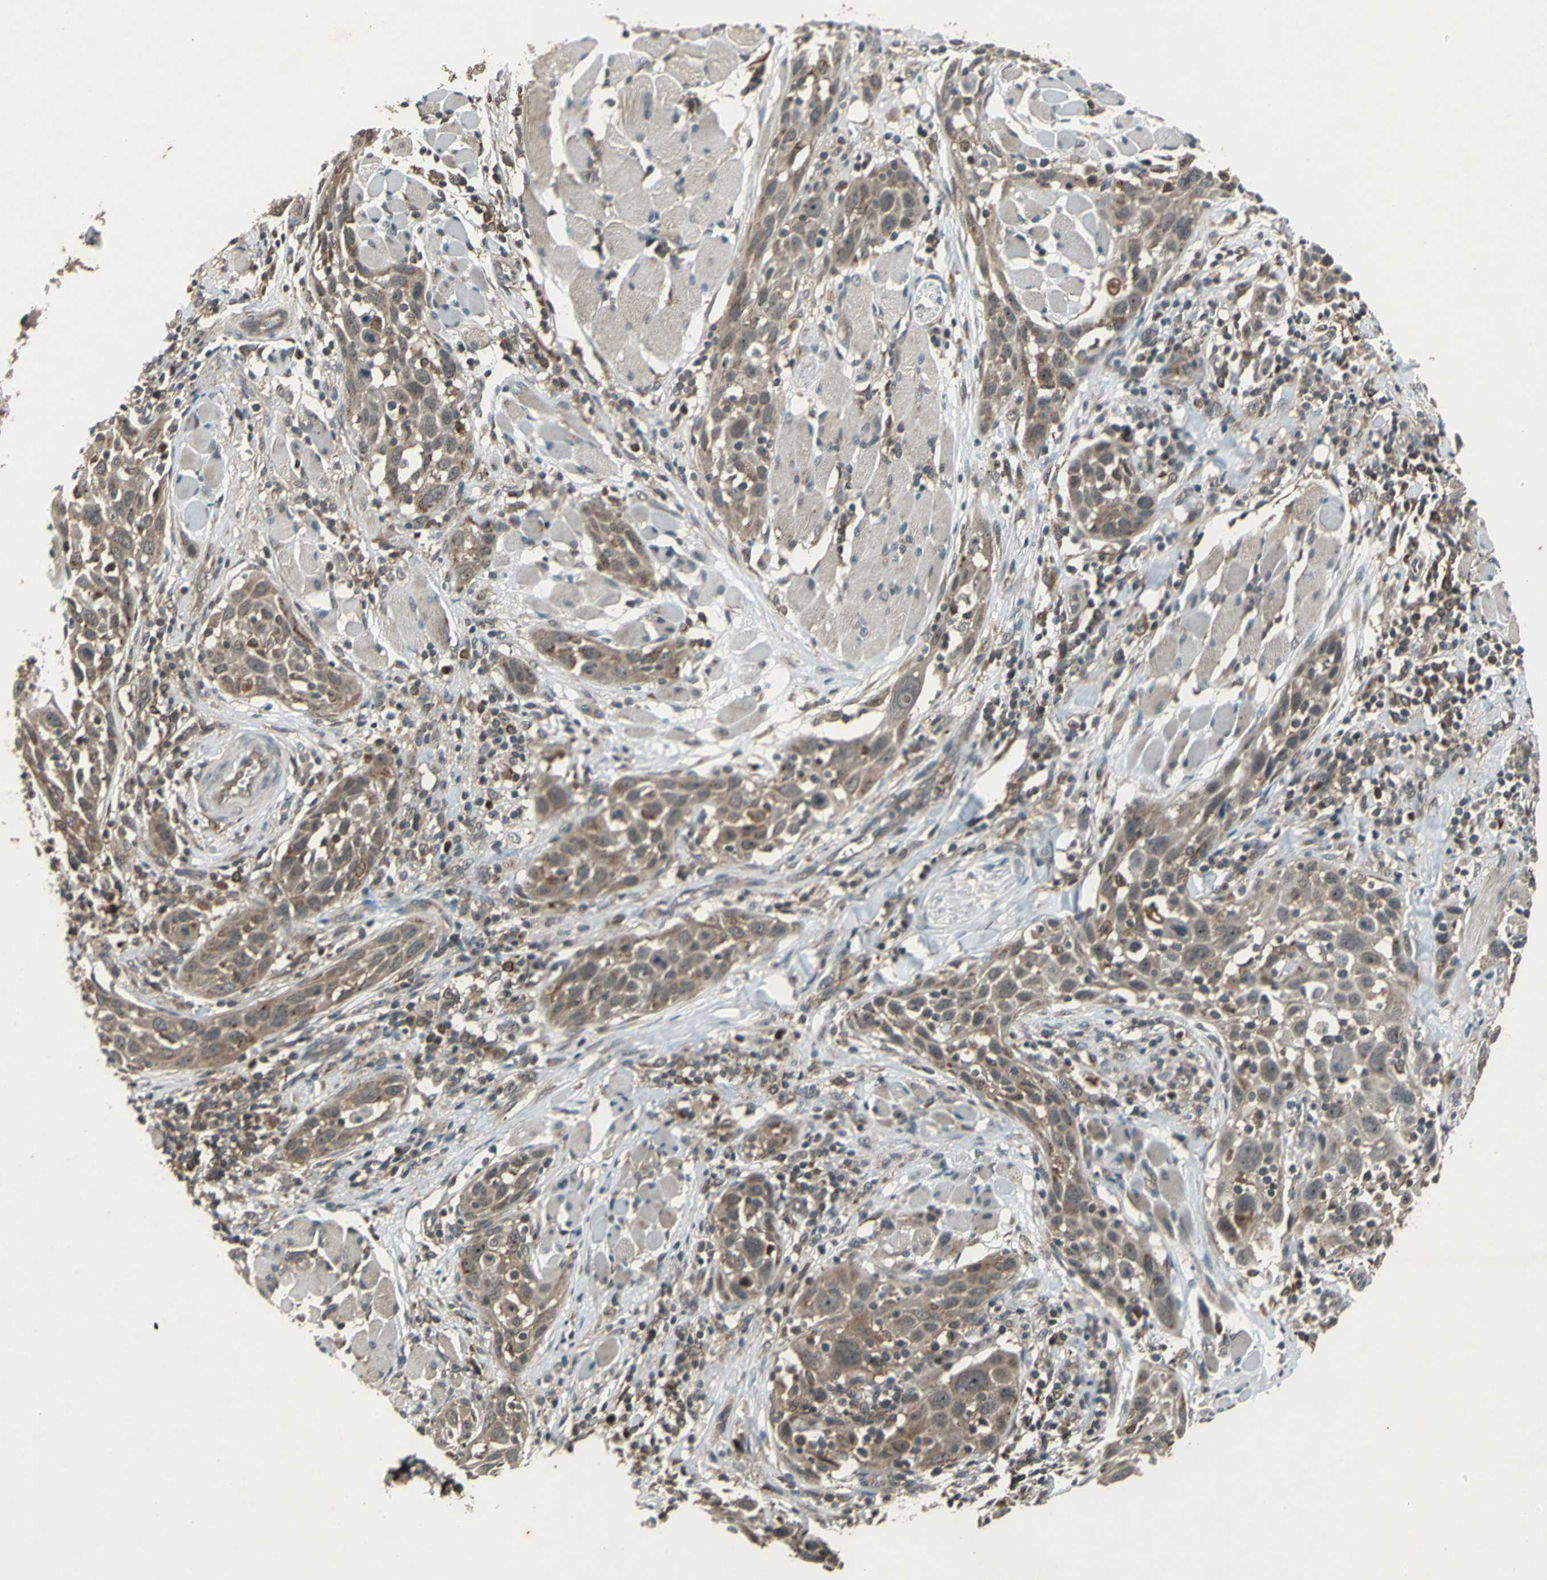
{"staining": {"intensity": "moderate", "quantity": ">75%", "location": "cytoplasmic/membranous"}, "tissue": "head and neck cancer", "cell_type": "Tumor cells", "image_type": "cancer", "snomed": [{"axis": "morphology", "description": "Squamous cell carcinoma, NOS"}, {"axis": "topography", "description": "Oral tissue"}, {"axis": "topography", "description": "Head-Neck"}], "caption": "The photomicrograph demonstrates immunohistochemical staining of head and neck cancer. There is moderate cytoplasmic/membranous staining is identified in approximately >75% of tumor cells.", "gene": "NFKBIE", "patient": {"sex": "female", "age": 50}}